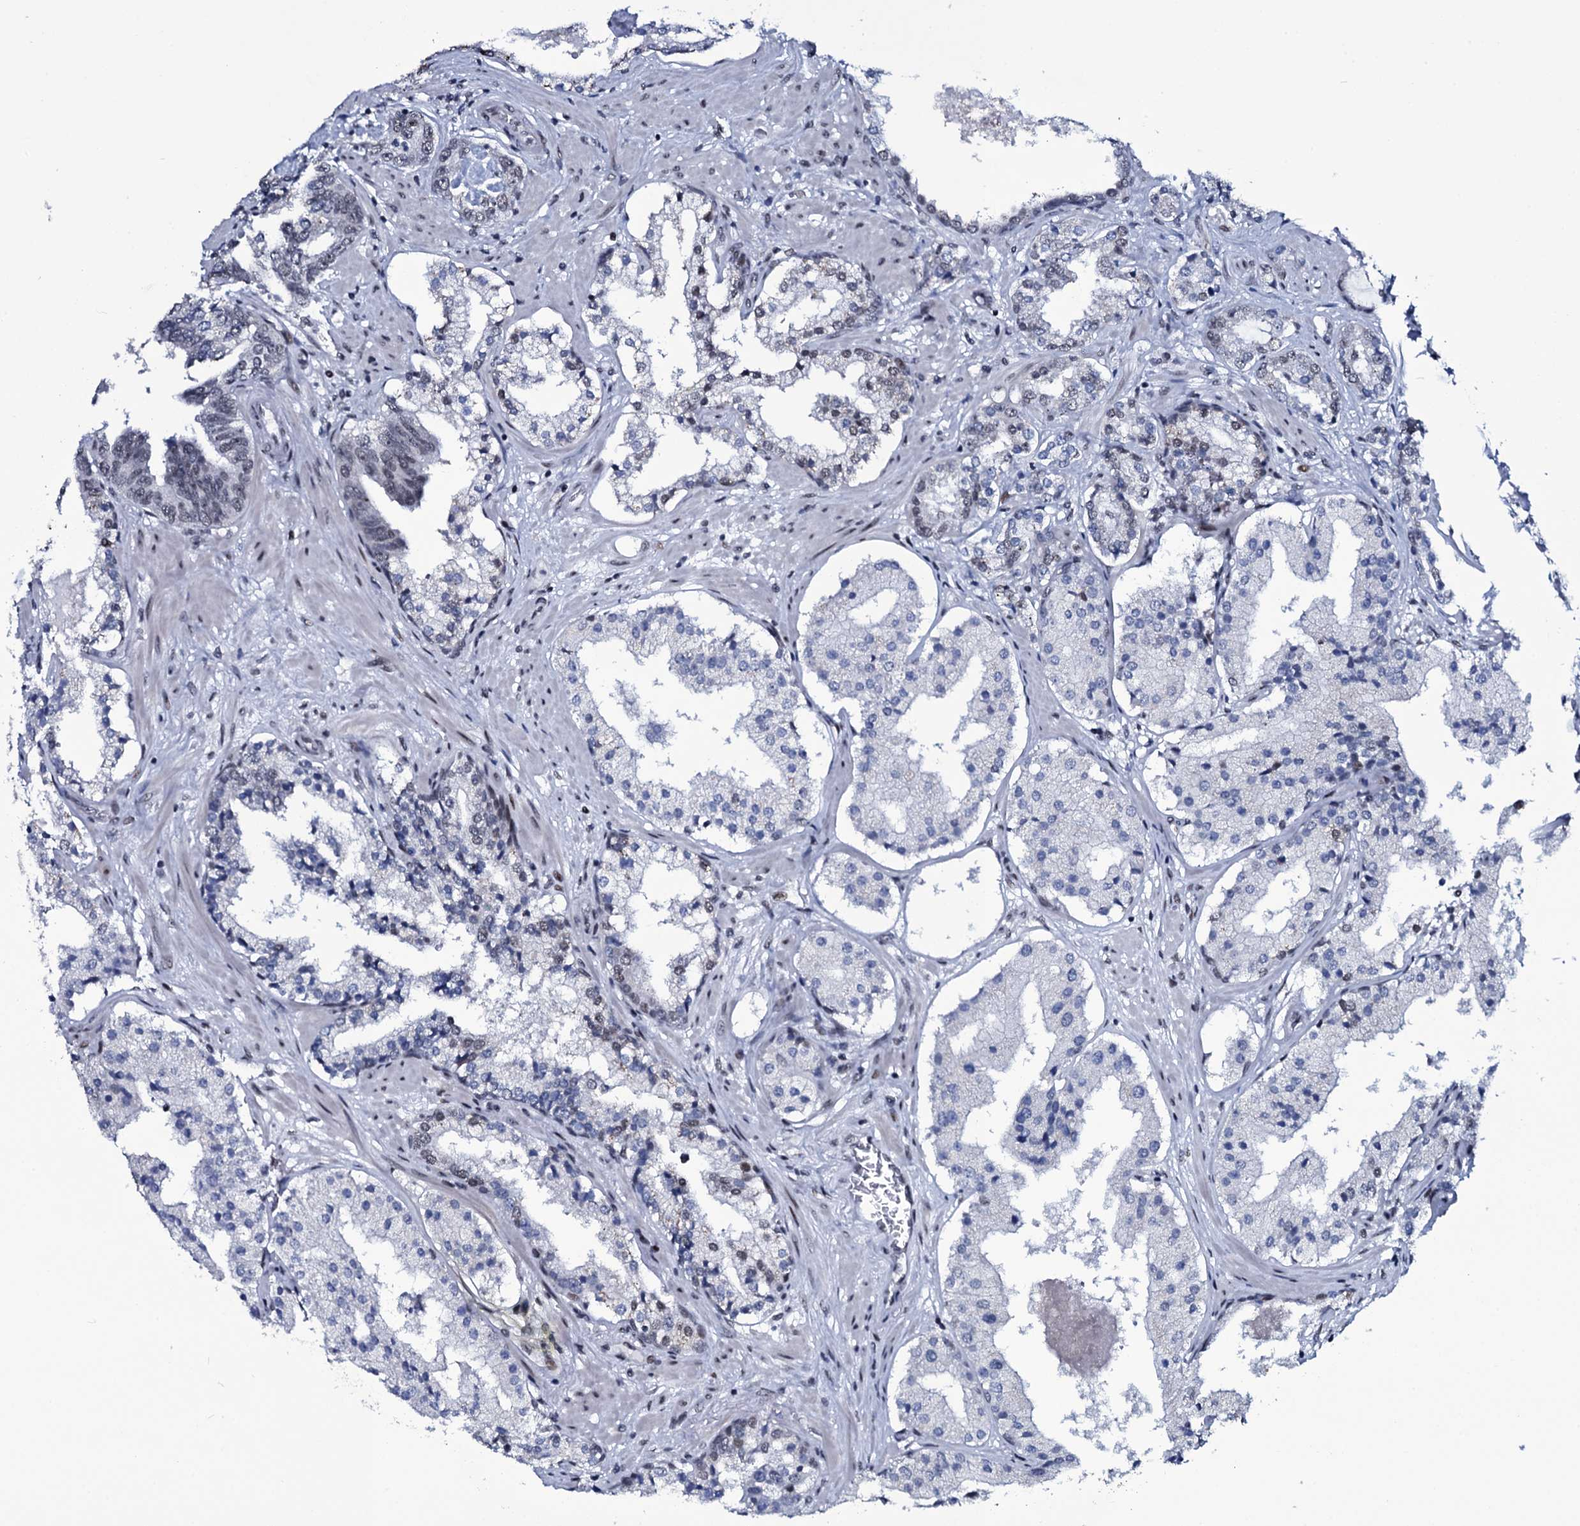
{"staining": {"intensity": "negative", "quantity": "none", "location": "none"}, "tissue": "prostate cancer", "cell_type": "Tumor cells", "image_type": "cancer", "snomed": [{"axis": "morphology", "description": "Adenocarcinoma, High grade"}, {"axis": "topography", "description": "Prostate"}], "caption": "A micrograph of adenocarcinoma (high-grade) (prostate) stained for a protein demonstrates no brown staining in tumor cells.", "gene": "ZMIZ2", "patient": {"sex": "male", "age": 58}}